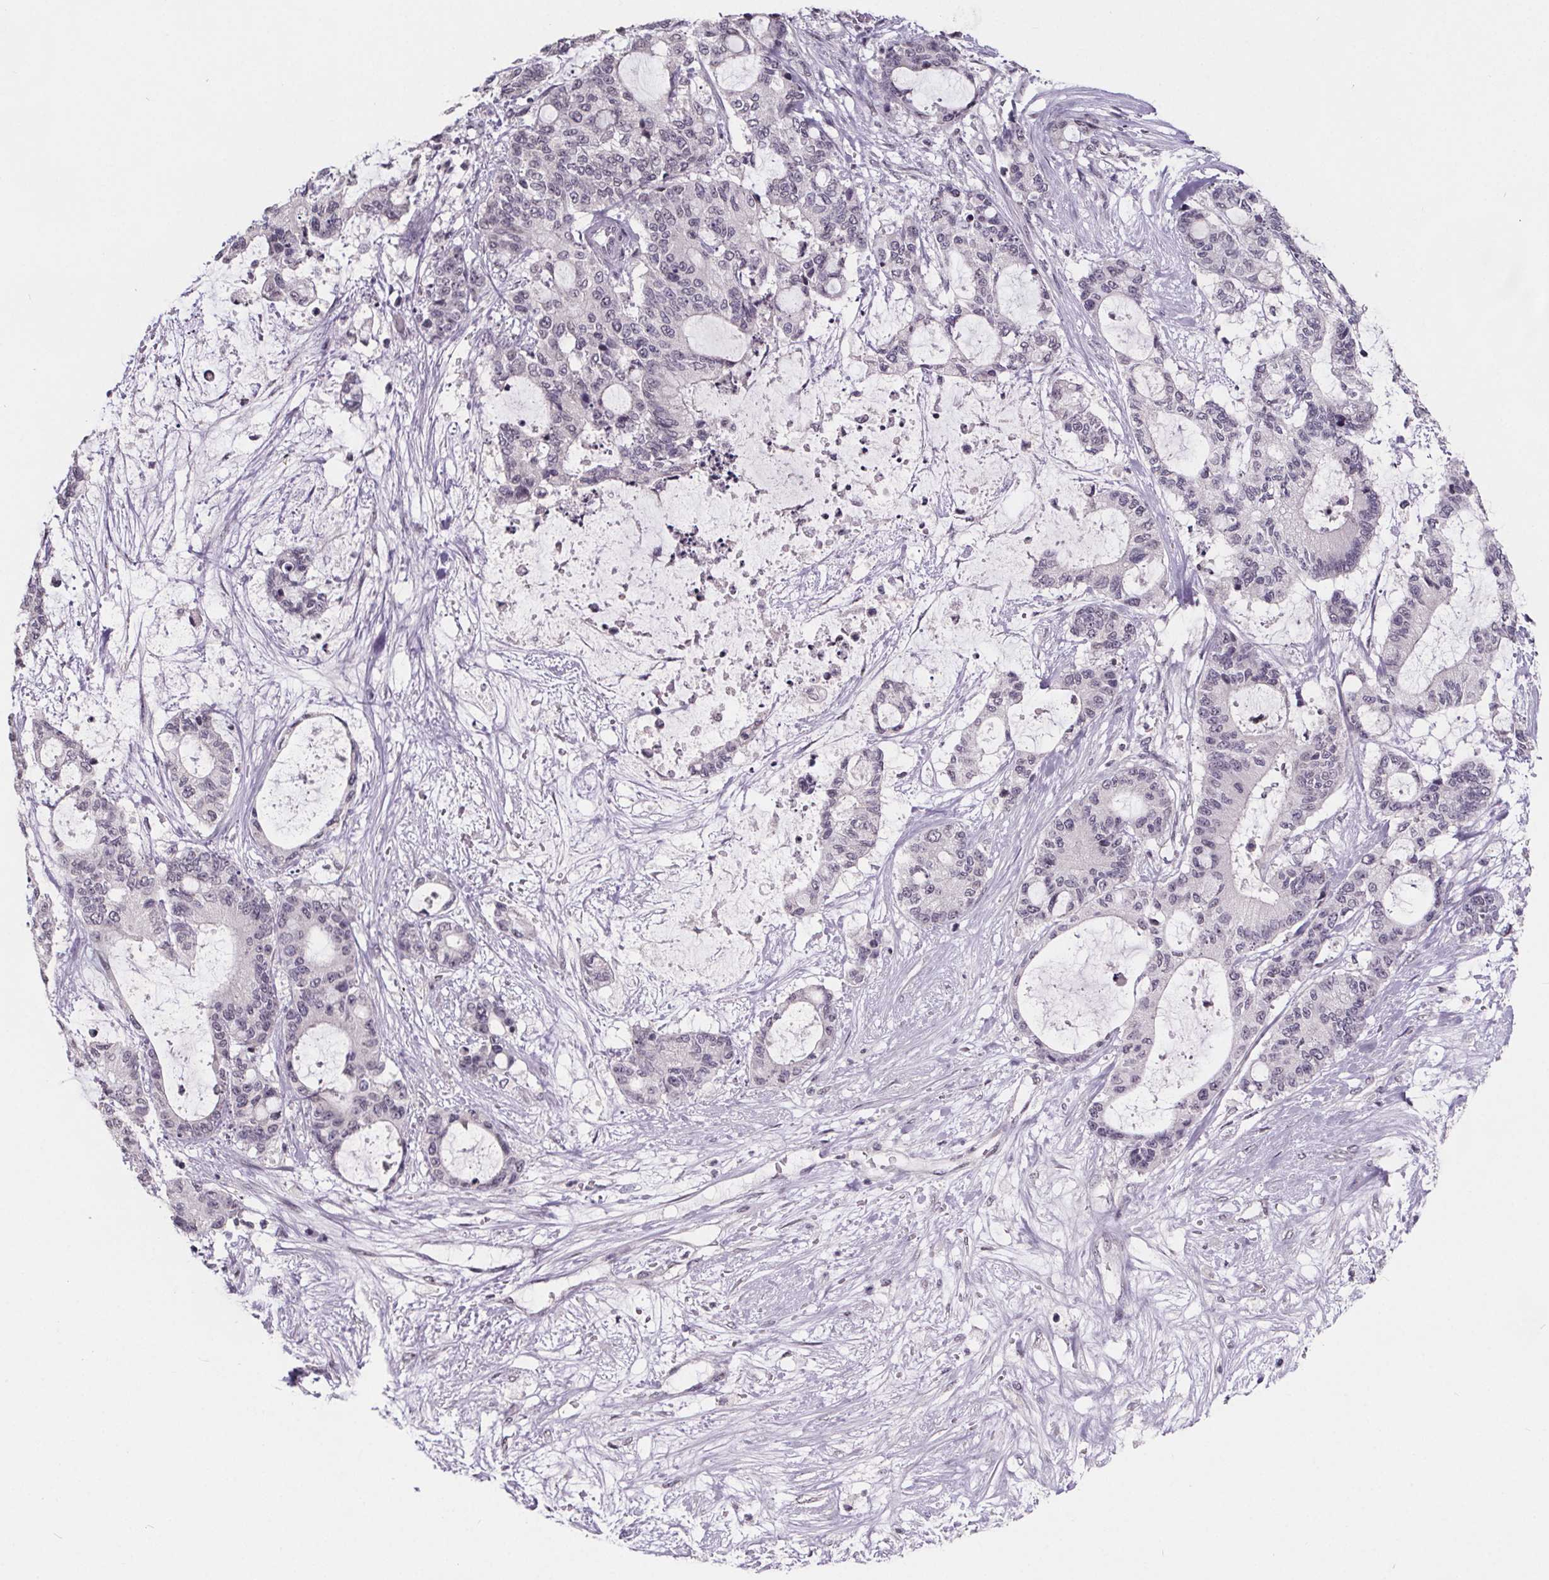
{"staining": {"intensity": "negative", "quantity": "none", "location": "none"}, "tissue": "liver cancer", "cell_type": "Tumor cells", "image_type": "cancer", "snomed": [{"axis": "morphology", "description": "Normal tissue, NOS"}, {"axis": "morphology", "description": "Cholangiocarcinoma"}, {"axis": "topography", "description": "Liver"}, {"axis": "topography", "description": "Peripheral nerve tissue"}], "caption": "Cholangiocarcinoma (liver) was stained to show a protein in brown. There is no significant staining in tumor cells. The staining was performed using DAB to visualize the protein expression in brown, while the nuclei were stained in blue with hematoxylin (Magnification: 20x).", "gene": "NKX6-1", "patient": {"sex": "female", "age": 73}}